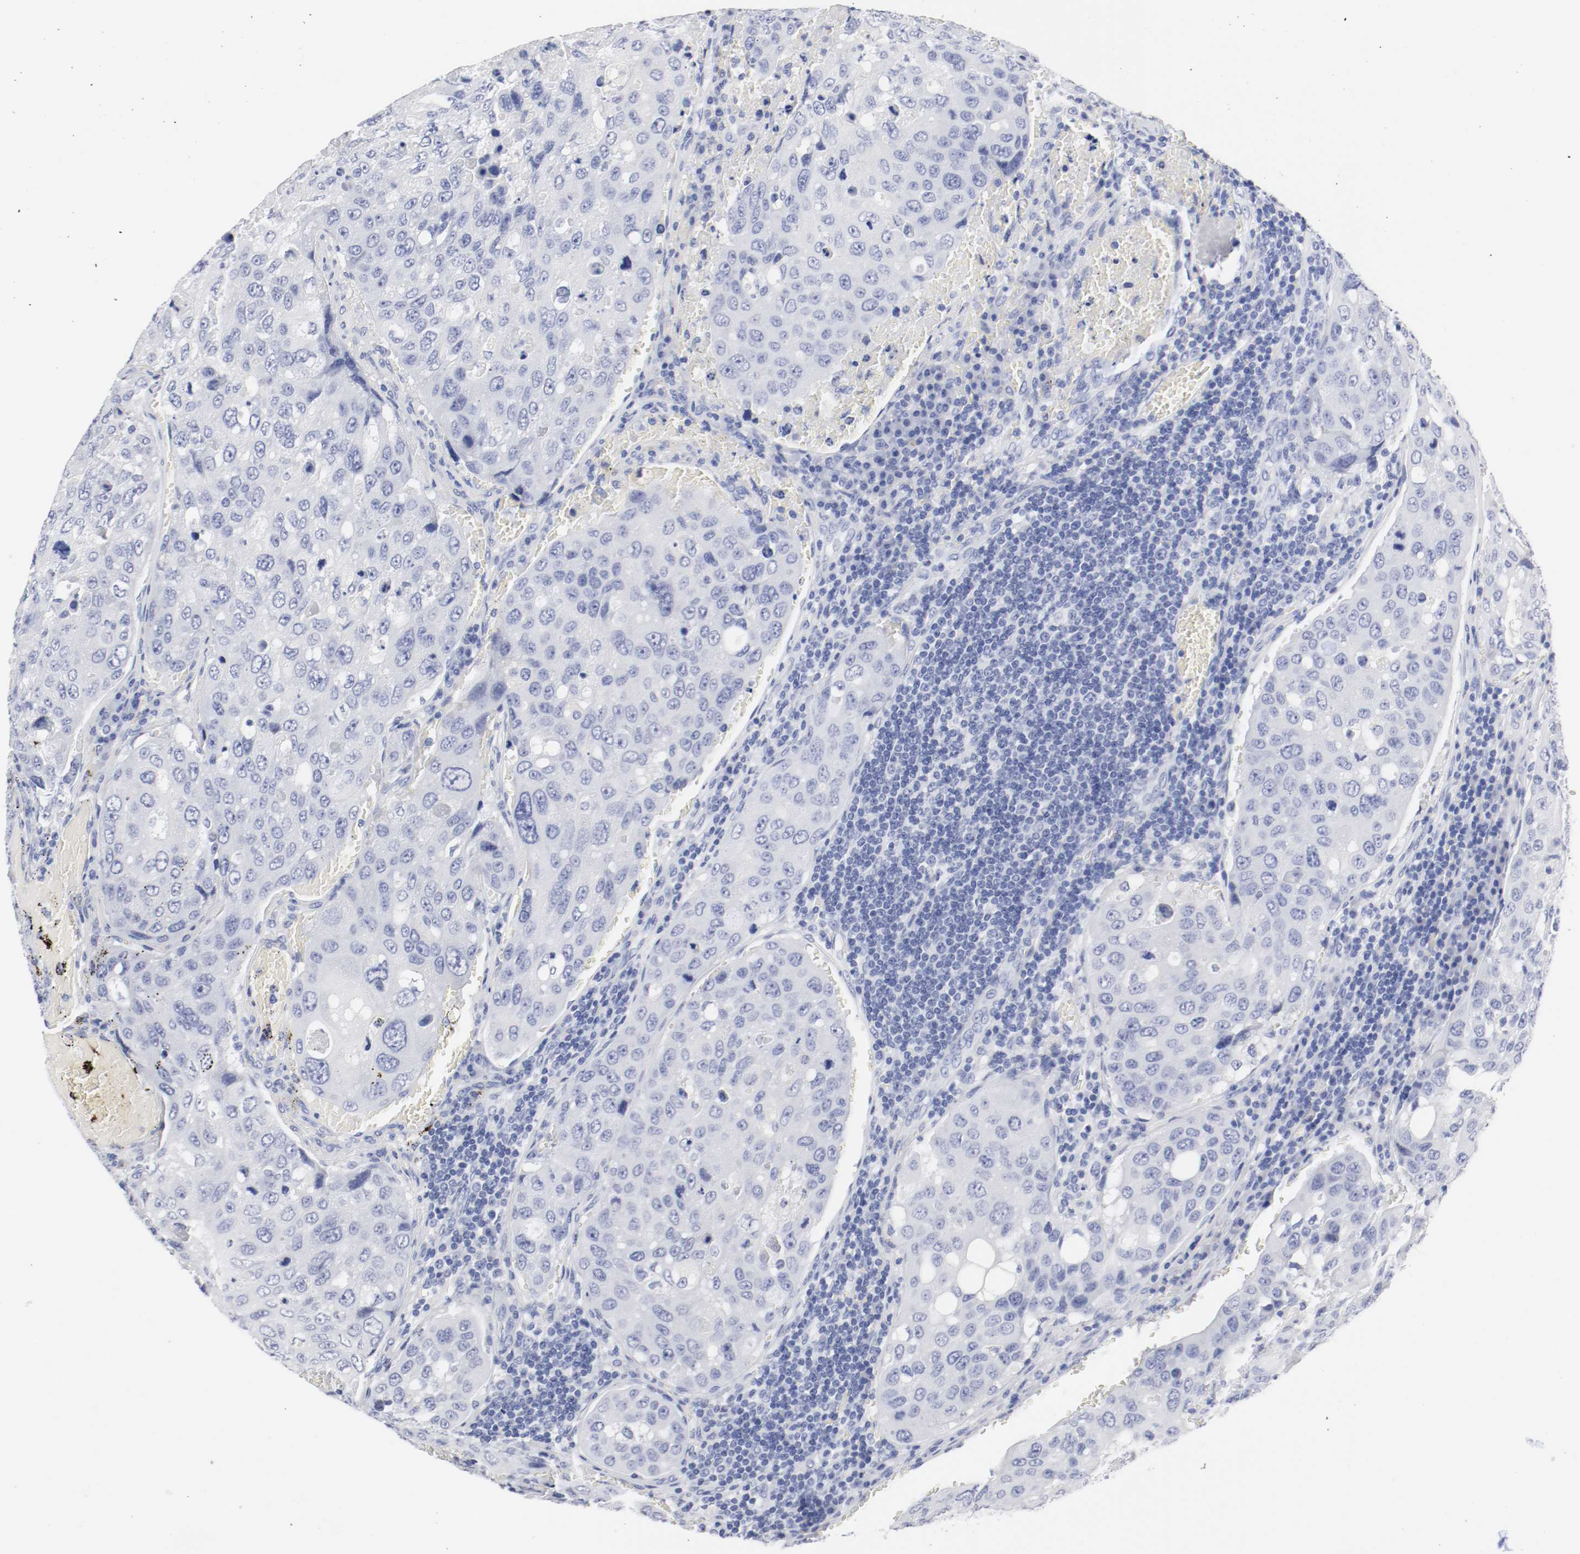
{"staining": {"intensity": "negative", "quantity": "none", "location": "none"}, "tissue": "urothelial cancer", "cell_type": "Tumor cells", "image_type": "cancer", "snomed": [{"axis": "morphology", "description": "Urothelial carcinoma, High grade"}, {"axis": "topography", "description": "Lymph node"}, {"axis": "topography", "description": "Urinary bladder"}], "caption": "Human urothelial cancer stained for a protein using immunohistochemistry demonstrates no staining in tumor cells.", "gene": "GAD1", "patient": {"sex": "male", "age": 51}}